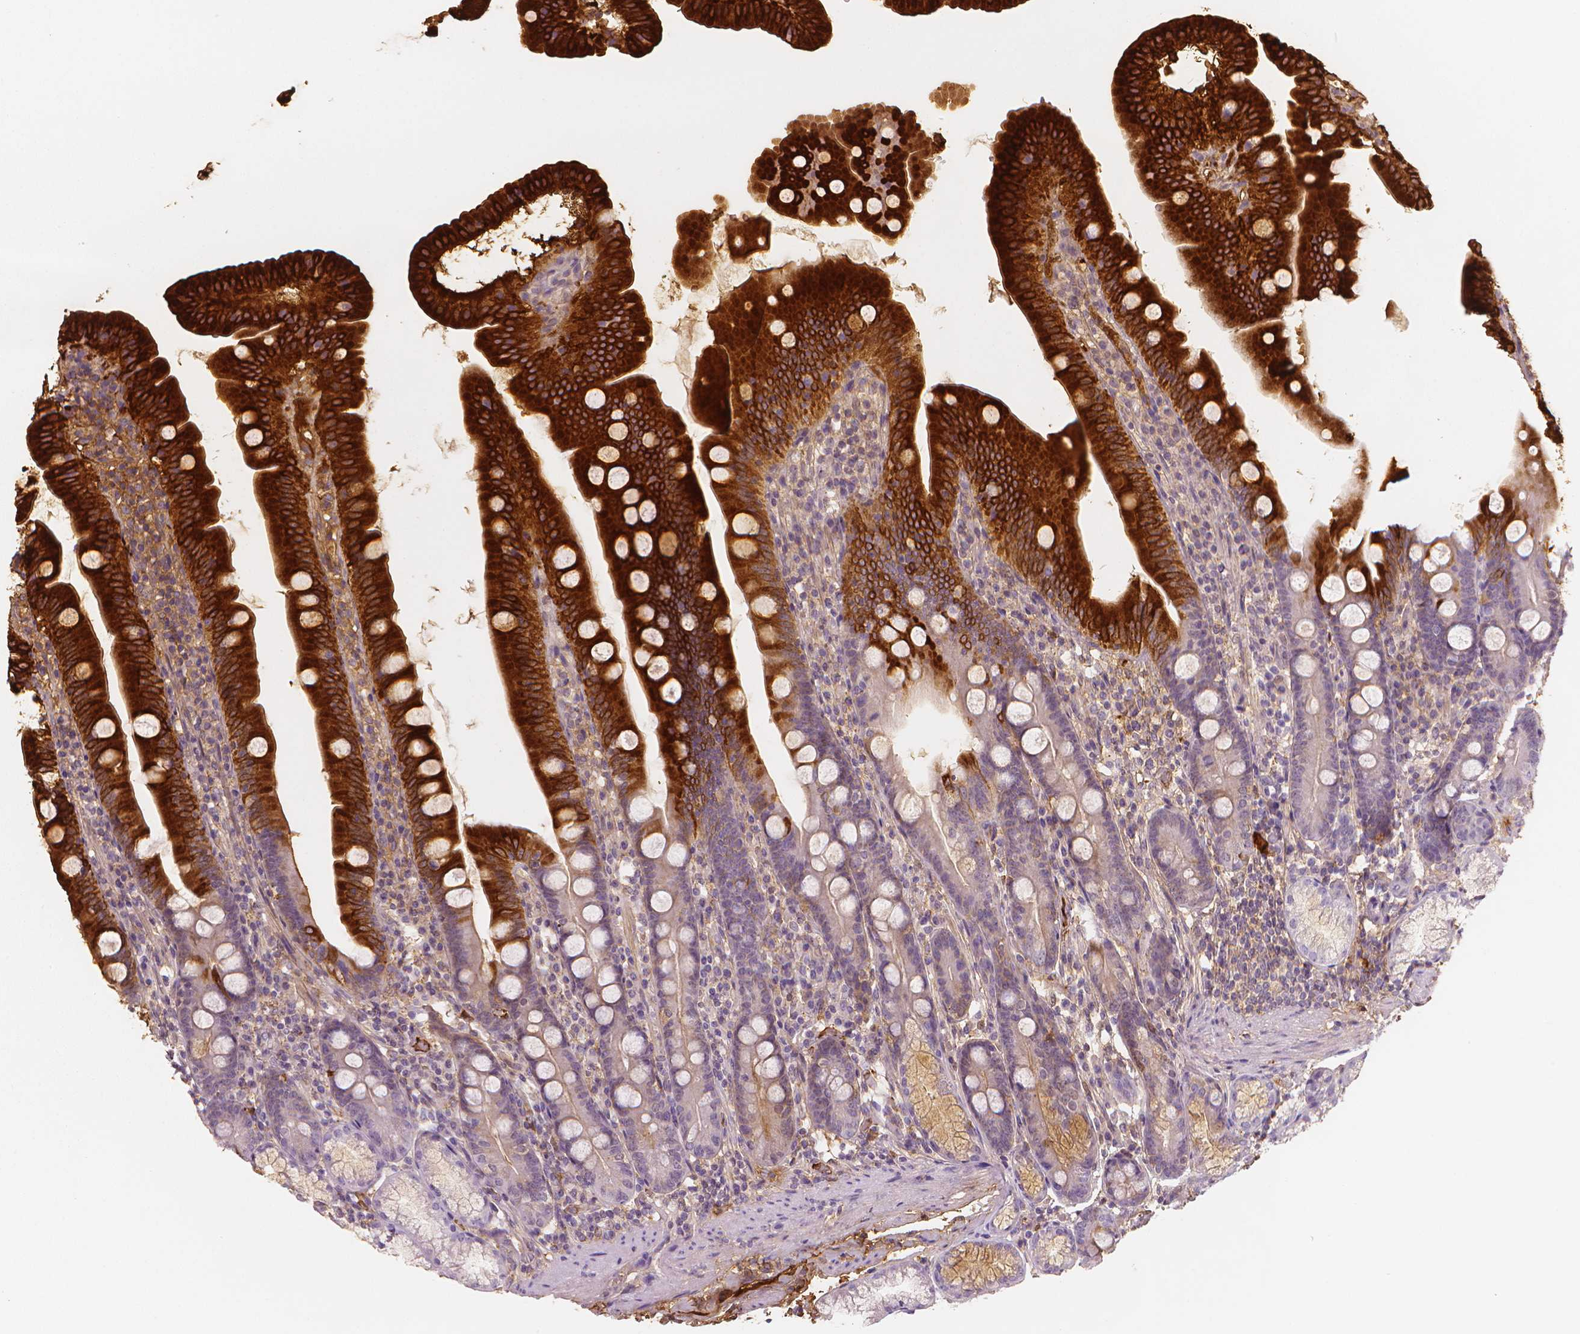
{"staining": {"intensity": "strong", "quantity": "<25%", "location": "cytoplasmic/membranous"}, "tissue": "duodenum", "cell_type": "Glandular cells", "image_type": "normal", "snomed": [{"axis": "morphology", "description": "Normal tissue, NOS"}, {"axis": "topography", "description": "Duodenum"}], "caption": "Immunohistochemistry (IHC) image of unremarkable duodenum stained for a protein (brown), which reveals medium levels of strong cytoplasmic/membranous expression in approximately <25% of glandular cells.", "gene": "APOA4", "patient": {"sex": "female", "age": 67}}